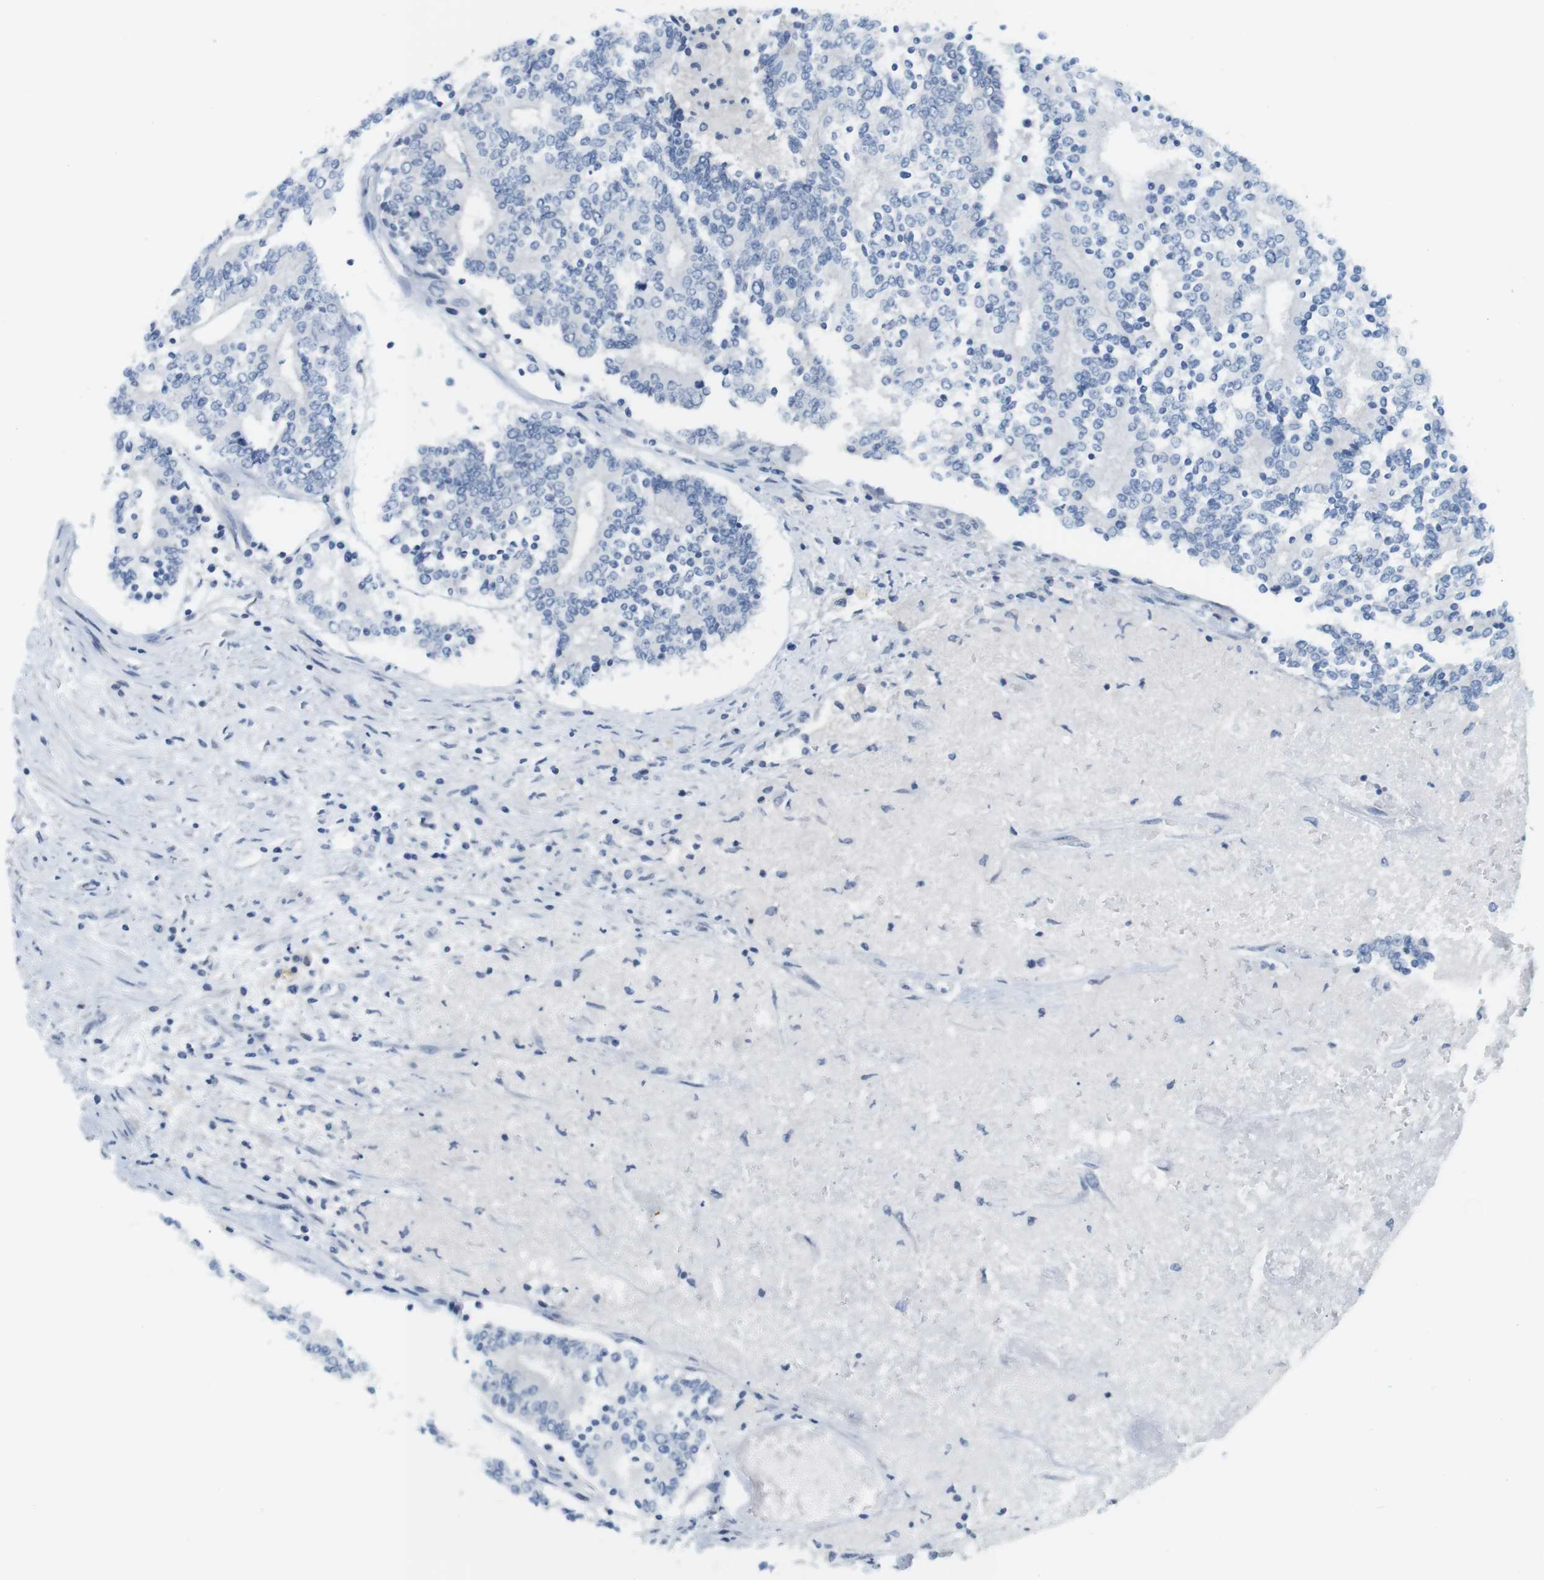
{"staining": {"intensity": "negative", "quantity": "none", "location": "none"}, "tissue": "prostate cancer", "cell_type": "Tumor cells", "image_type": "cancer", "snomed": [{"axis": "morphology", "description": "Normal tissue, NOS"}, {"axis": "morphology", "description": "Adenocarcinoma, High grade"}, {"axis": "topography", "description": "Prostate"}, {"axis": "topography", "description": "Seminal veicle"}], "caption": "A high-resolution image shows immunohistochemistry staining of prostate high-grade adenocarcinoma, which demonstrates no significant staining in tumor cells.", "gene": "CREB3L2", "patient": {"sex": "male", "age": 55}}